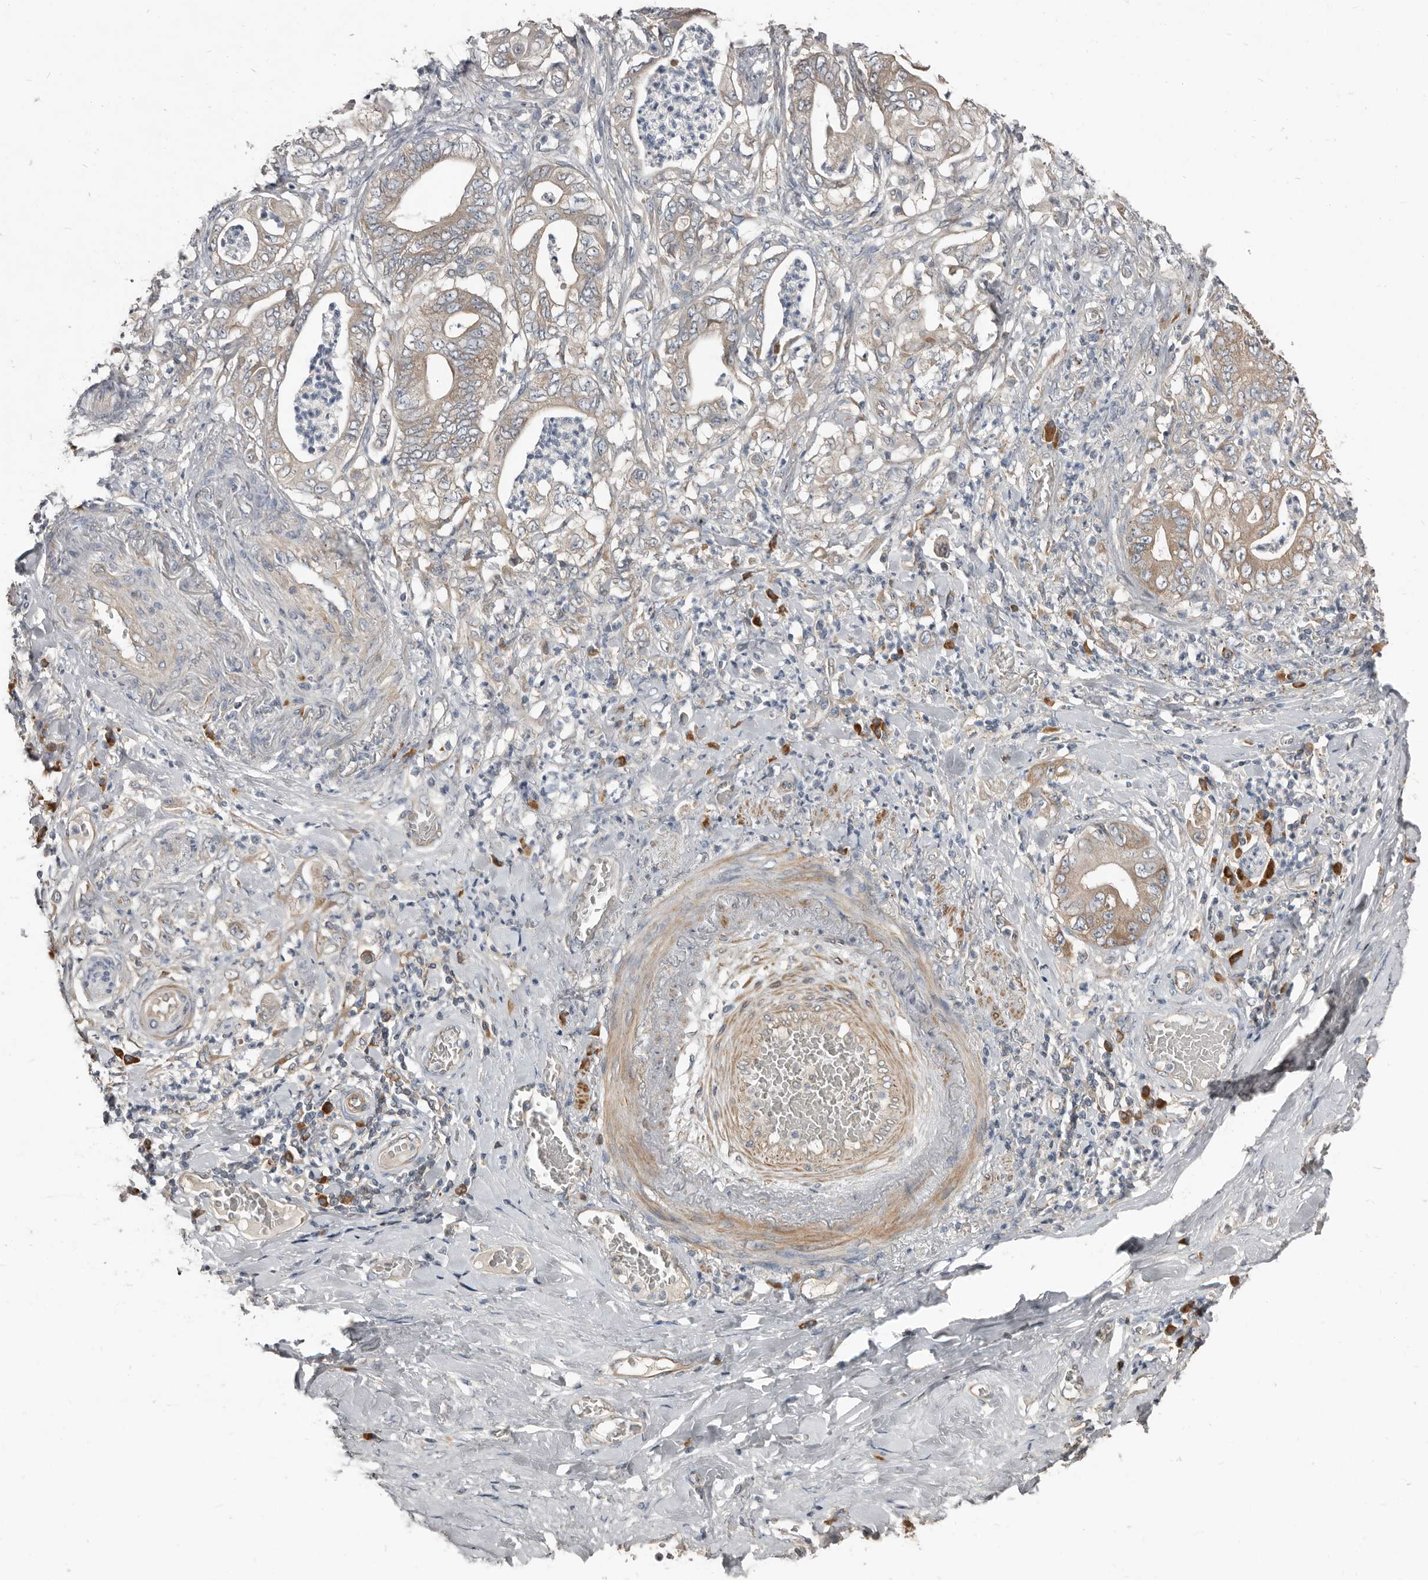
{"staining": {"intensity": "moderate", "quantity": "25%-75%", "location": "cytoplasmic/membranous"}, "tissue": "stomach cancer", "cell_type": "Tumor cells", "image_type": "cancer", "snomed": [{"axis": "morphology", "description": "Adenocarcinoma, NOS"}, {"axis": "topography", "description": "Stomach"}], "caption": "A high-resolution histopathology image shows immunohistochemistry (IHC) staining of stomach adenocarcinoma, which exhibits moderate cytoplasmic/membranous staining in approximately 25%-75% of tumor cells.", "gene": "AKNAD1", "patient": {"sex": "female", "age": 73}}